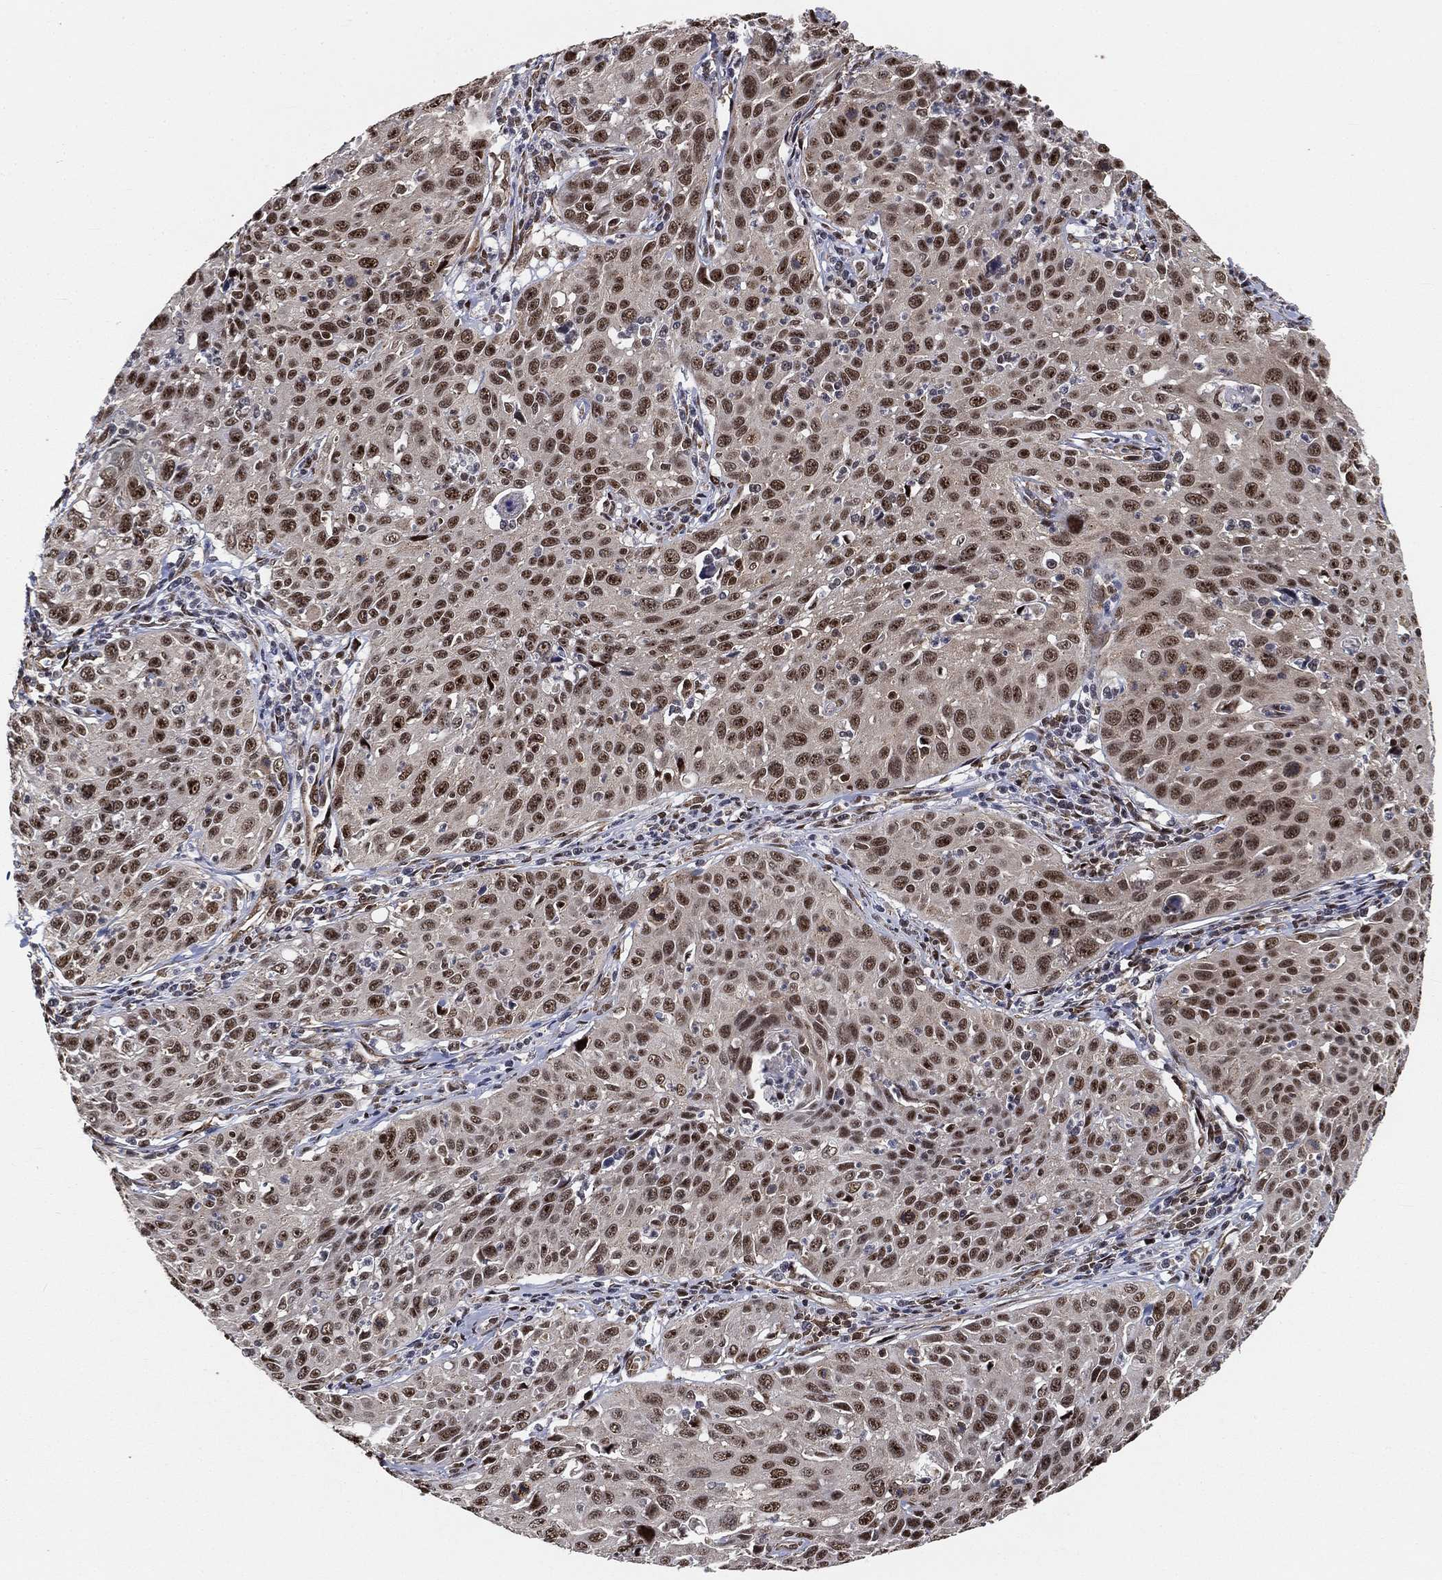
{"staining": {"intensity": "strong", "quantity": ">75%", "location": "nuclear"}, "tissue": "cervical cancer", "cell_type": "Tumor cells", "image_type": "cancer", "snomed": [{"axis": "morphology", "description": "Squamous cell carcinoma, NOS"}, {"axis": "topography", "description": "Cervix"}], "caption": "Cervical squamous cell carcinoma stained with DAB (3,3'-diaminobenzidine) immunohistochemistry (IHC) displays high levels of strong nuclear expression in approximately >75% of tumor cells.", "gene": "RSRC2", "patient": {"sex": "female", "age": 26}}